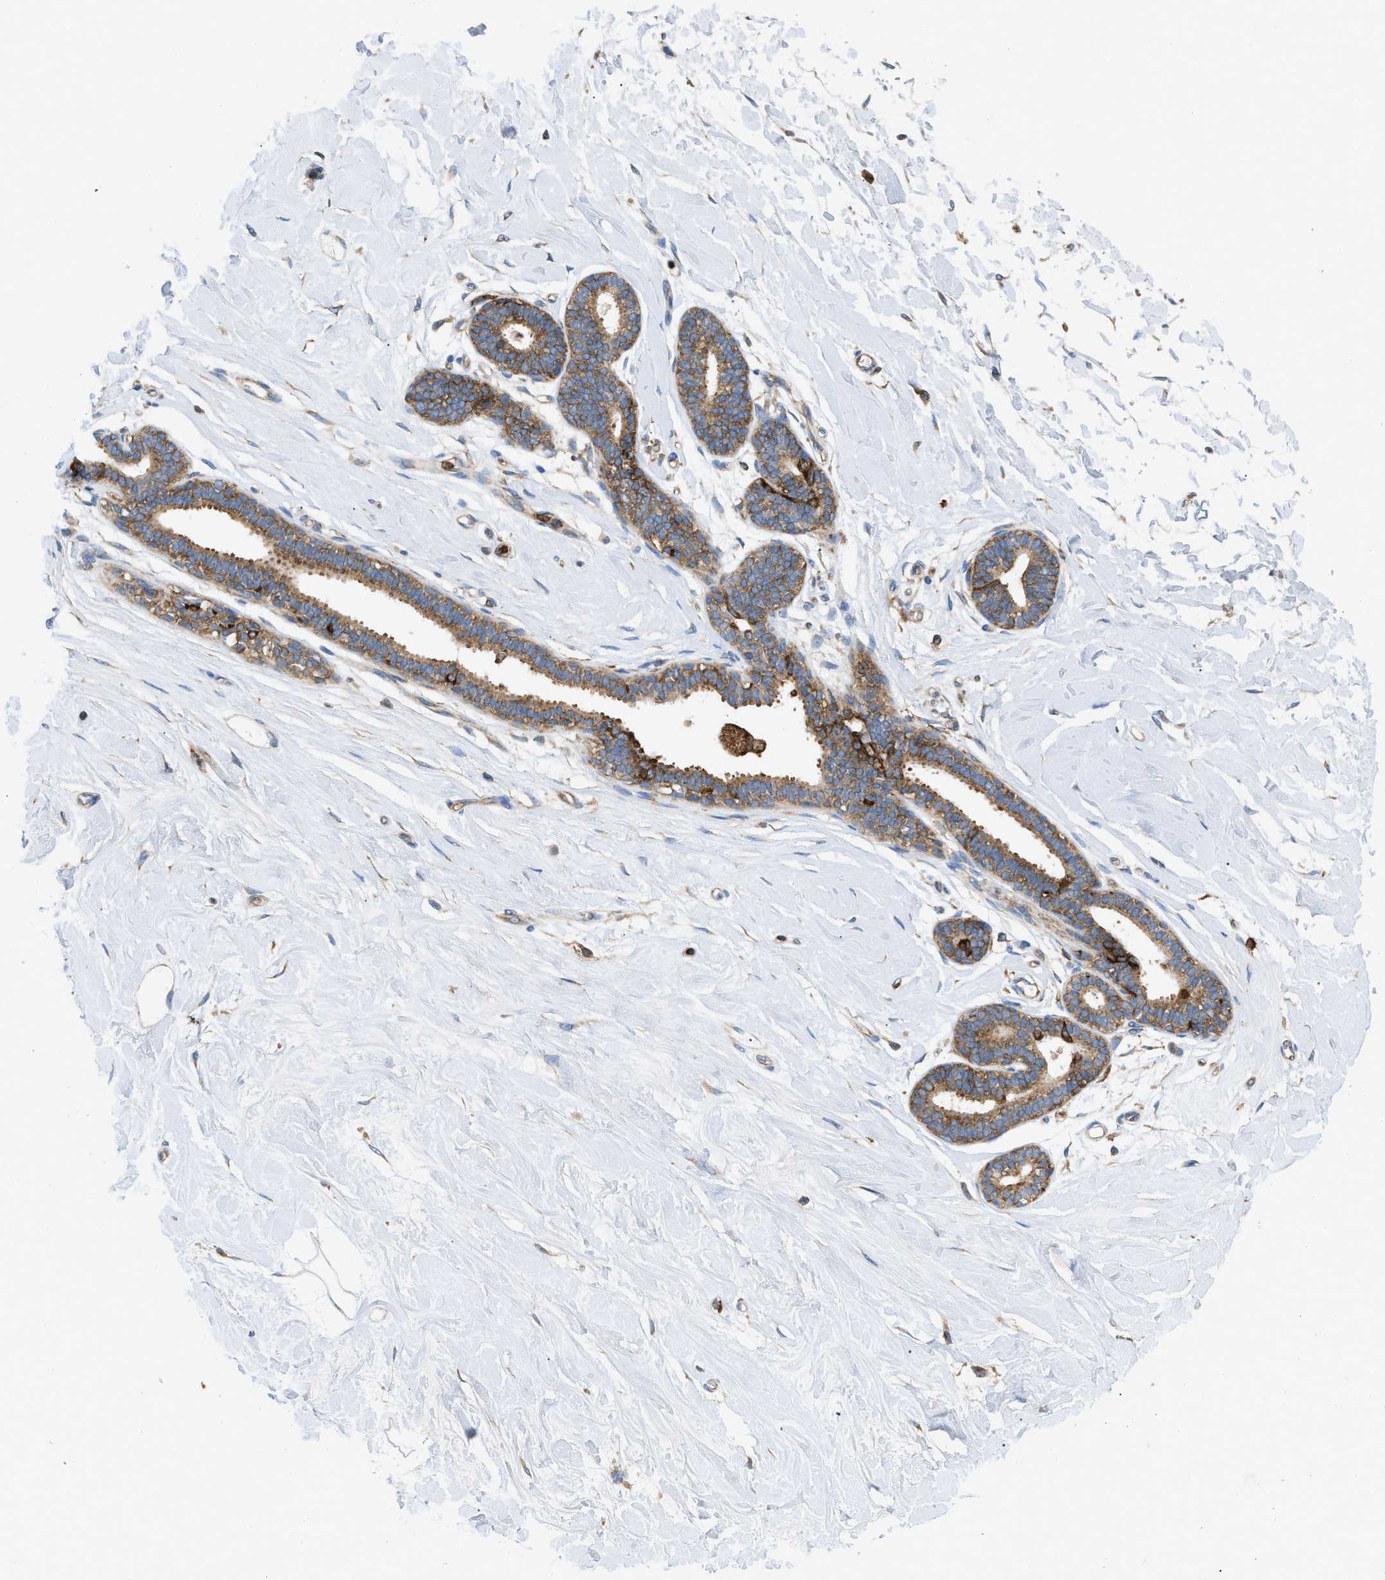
{"staining": {"intensity": "weak", "quantity": "<25%", "location": "cytoplasmic/membranous"}, "tissue": "breast", "cell_type": "Adipocytes", "image_type": "normal", "snomed": [{"axis": "morphology", "description": "Normal tissue, NOS"}, {"axis": "morphology", "description": "Lobular carcinoma"}, {"axis": "topography", "description": "Breast"}], "caption": "This is a image of immunohistochemistry staining of unremarkable breast, which shows no positivity in adipocytes.", "gene": "GPAT4", "patient": {"sex": "female", "age": 59}}